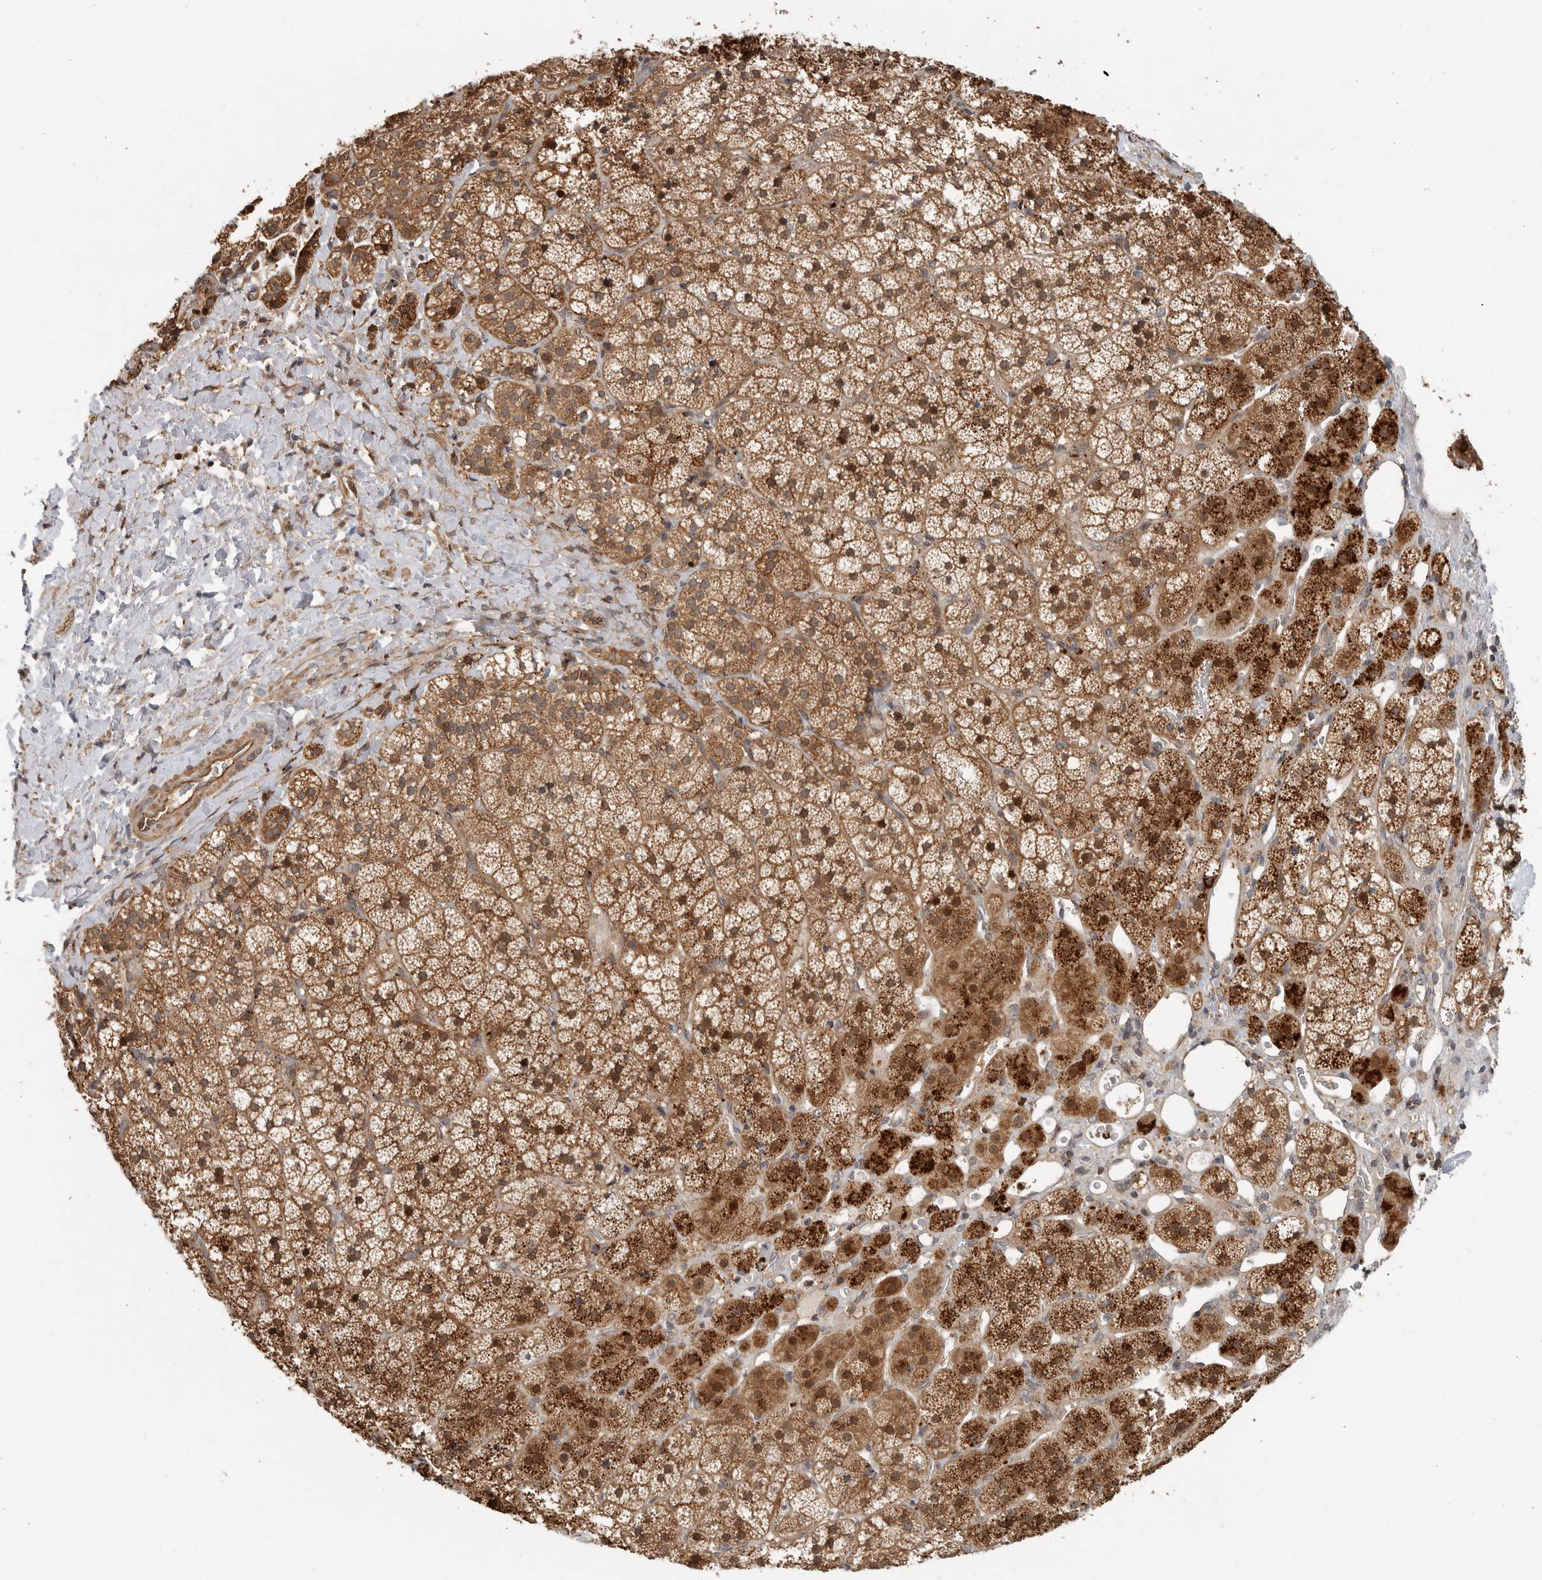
{"staining": {"intensity": "strong", "quantity": ">75%", "location": "cytoplasmic/membranous,nuclear"}, "tissue": "adrenal gland", "cell_type": "Glandular cells", "image_type": "normal", "snomed": [{"axis": "morphology", "description": "Normal tissue, NOS"}, {"axis": "topography", "description": "Adrenal gland"}], "caption": "Immunohistochemistry of benign human adrenal gland demonstrates high levels of strong cytoplasmic/membranous,nuclear expression in about >75% of glandular cells.", "gene": "STRAP", "patient": {"sex": "female", "age": 44}}